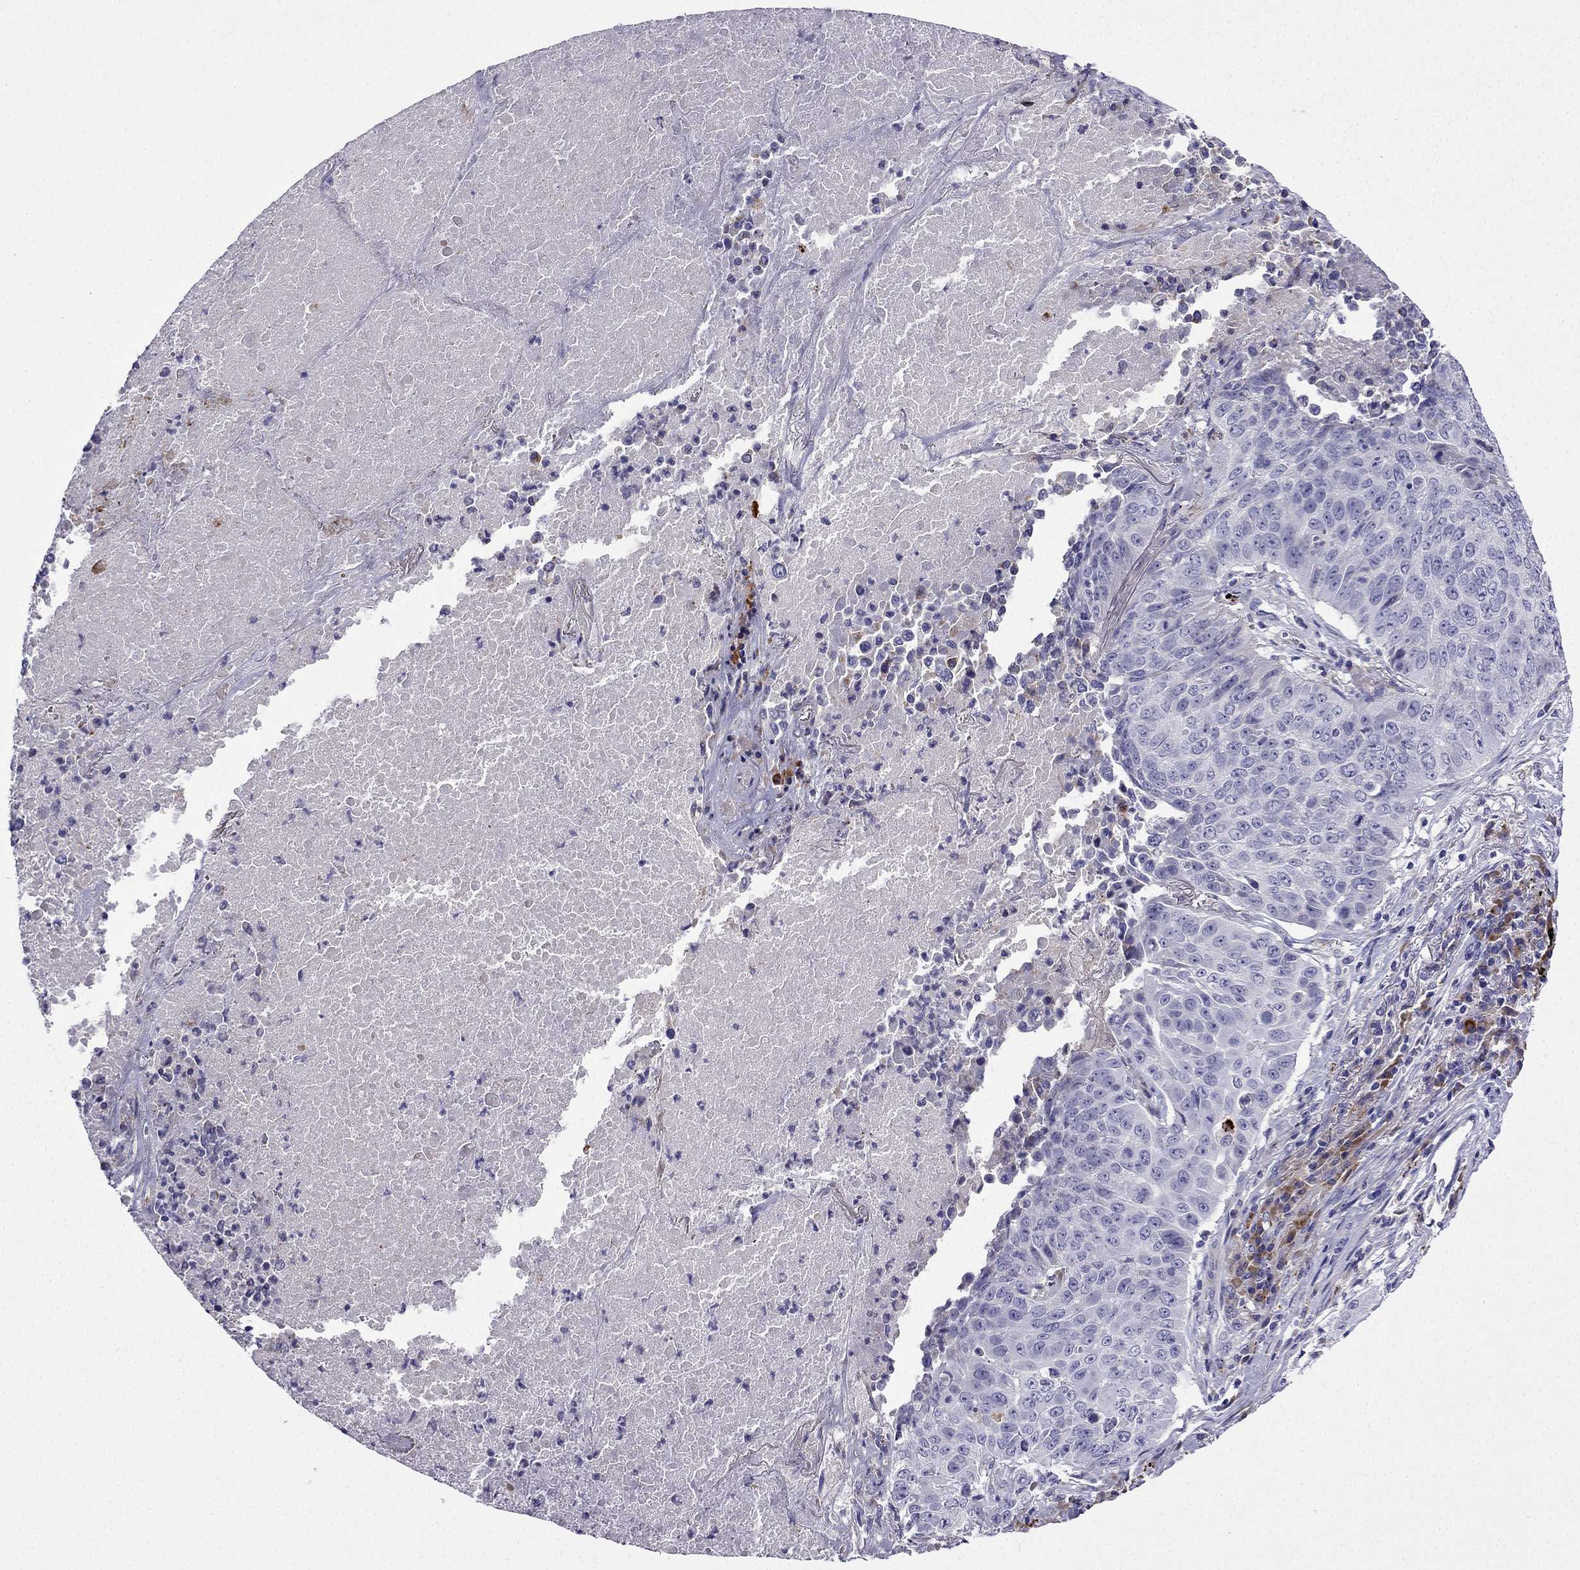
{"staining": {"intensity": "negative", "quantity": "none", "location": "none"}, "tissue": "lung cancer", "cell_type": "Tumor cells", "image_type": "cancer", "snomed": [{"axis": "morphology", "description": "Normal tissue, NOS"}, {"axis": "morphology", "description": "Squamous cell carcinoma, NOS"}, {"axis": "topography", "description": "Bronchus"}, {"axis": "topography", "description": "Lung"}], "caption": "Micrograph shows no significant protein staining in tumor cells of squamous cell carcinoma (lung).", "gene": "TSSK4", "patient": {"sex": "male", "age": 64}}